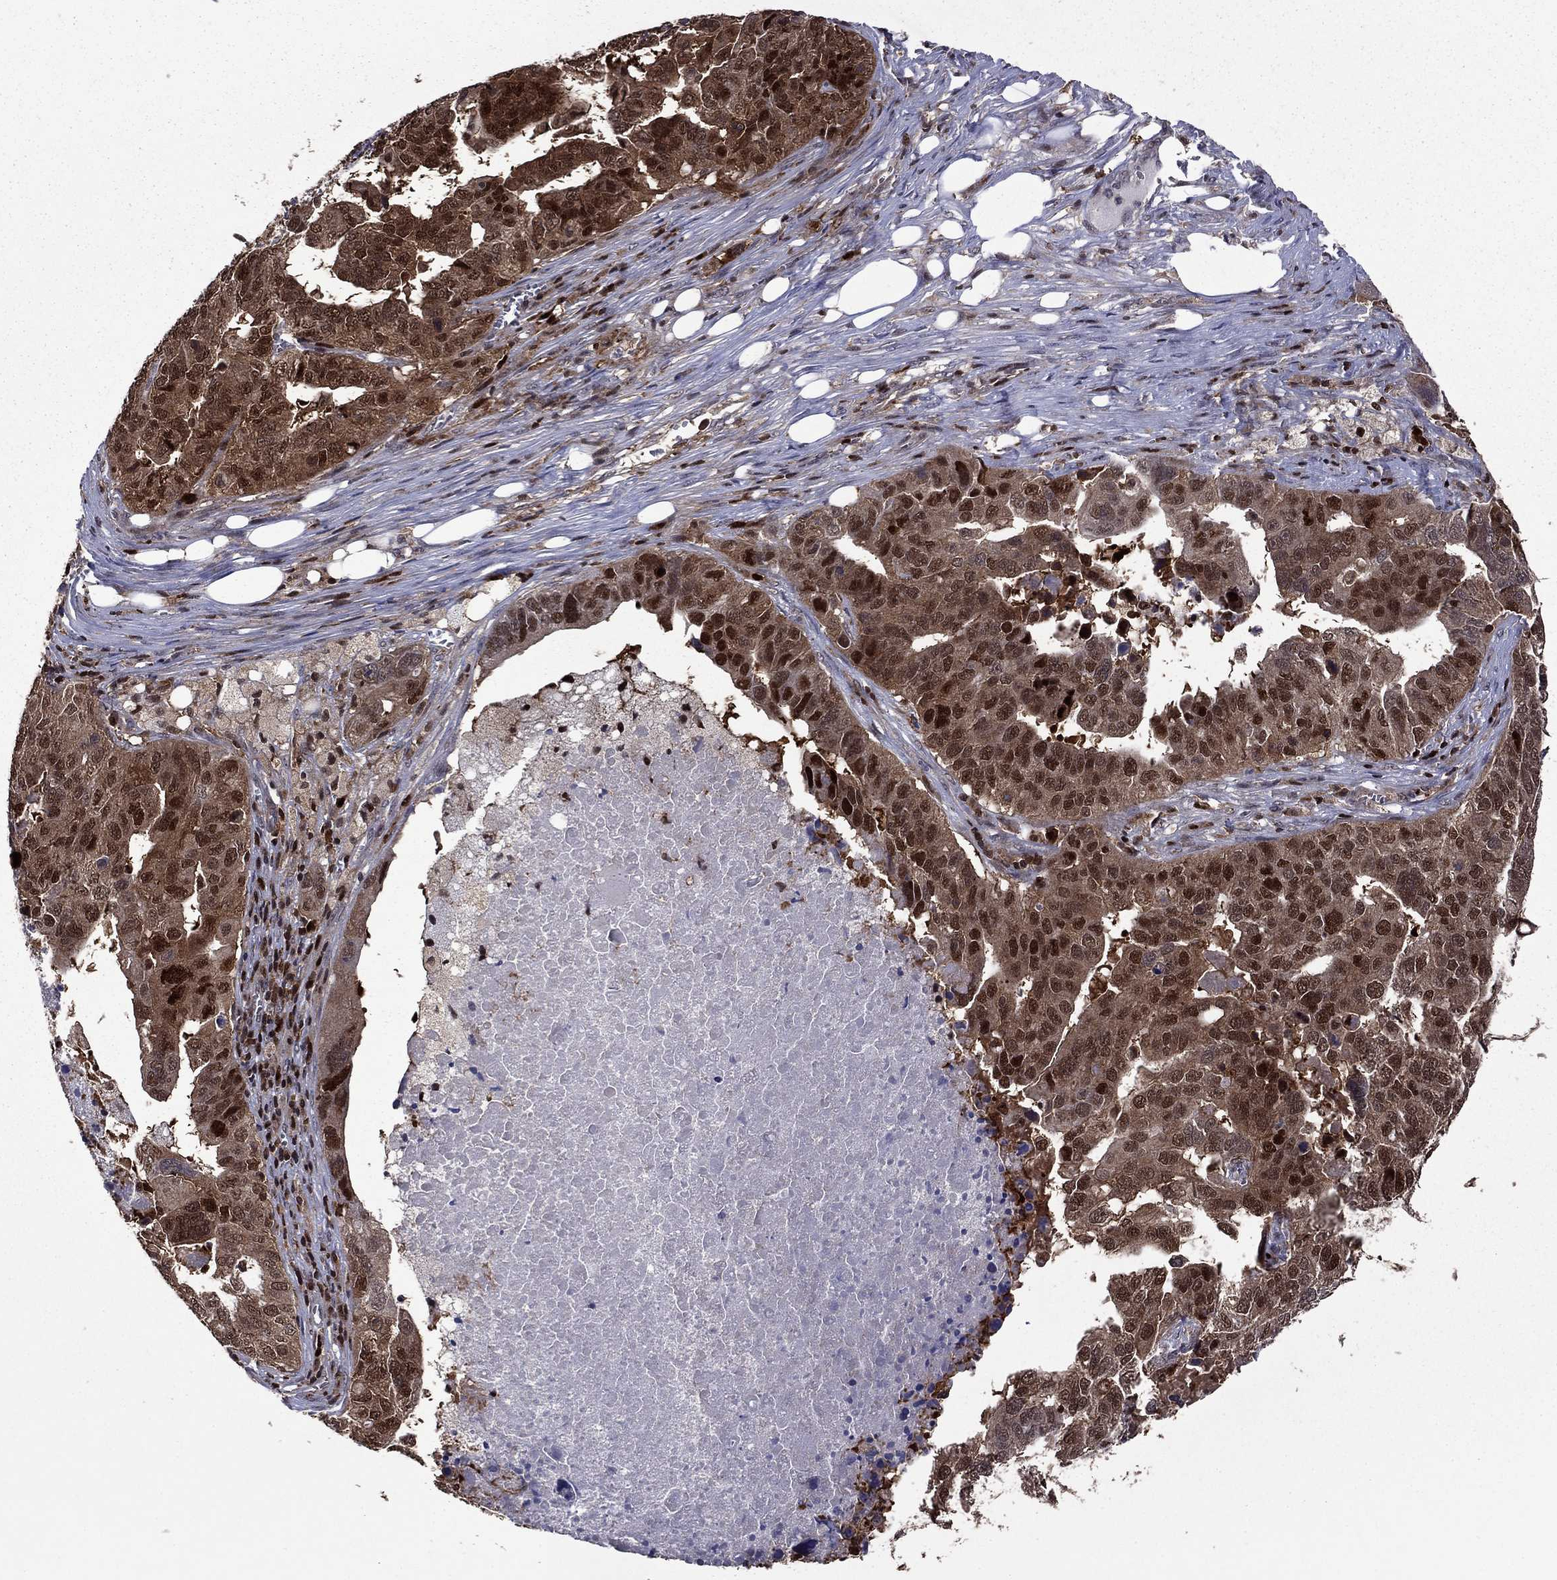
{"staining": {"intensity": "strong", "quantity": "<25%", "location": "cytoplasmic/membranous,nuclear"}, "tissue": "ovarian cancer", "cell_type": "Tumor cells", "image_type": "cancer", "snomed": [{"axis": "morphology", "description": "Carcinoma, endometroid"}, {"axis": "topography", "description": "Soft tissue"}, {"axis": "topography", "description": "Ovary"}], "caption": "Immunohistochemistry (IHC) micrograph of human ovarian cancer (endometroid carcinoma) stained for a protein (brown), which reveals medium levels of strong cytoplasmic/membranous and nuclear staining in about <25% of tumor cells.", "gene": "APPBP2", "patient": {"sex": "female", "age": 52}}